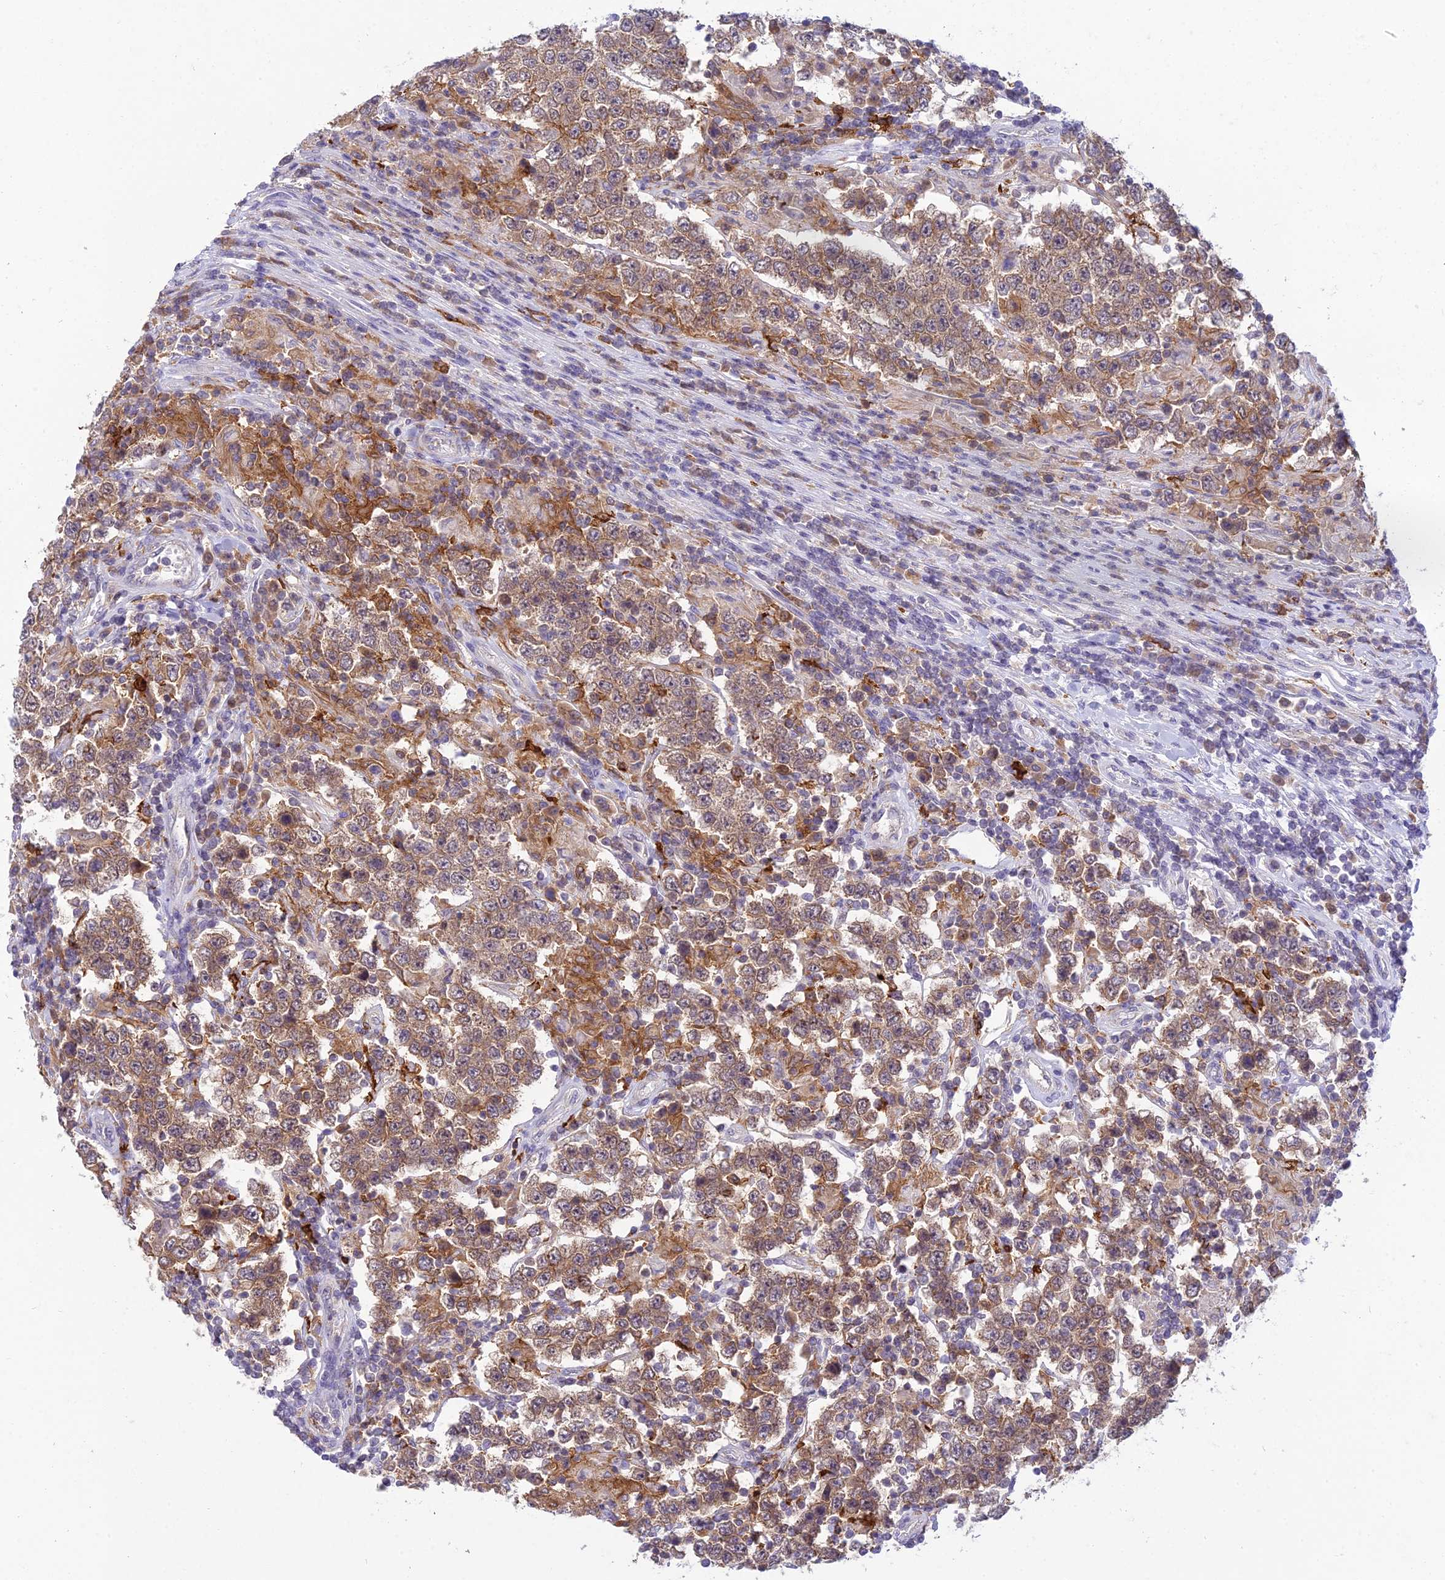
{"staining": {"intensity": "weak", "quantity": "<25%", "location": "cytoplasmic/membranous"}, "tissue": "testis cancer", "cell_type": "Tumor cells", "image_type": "cancer", "snomed": [{"axis": "morphology", "description": "Normal tissue, NOS"}, {"axis": "morphology", "description": "Urothelial carcinoma, High grade"}, {"axis": "morphology", "description": "Seminoma, NOS"}, {"axis": "morphology", "description": "Carcinoma, Embryonal, NOS"}, {"axis": "topography", "description": "Urinary bladder"}, {"axis": "topography", "description": "Testis"}], "caption": "Testis cancer stained for a protein using immunohistochemistry reveals no staining tumor cells.", "gene": "UBE2G1", "patient": {"sex": "male", "age": 41}}